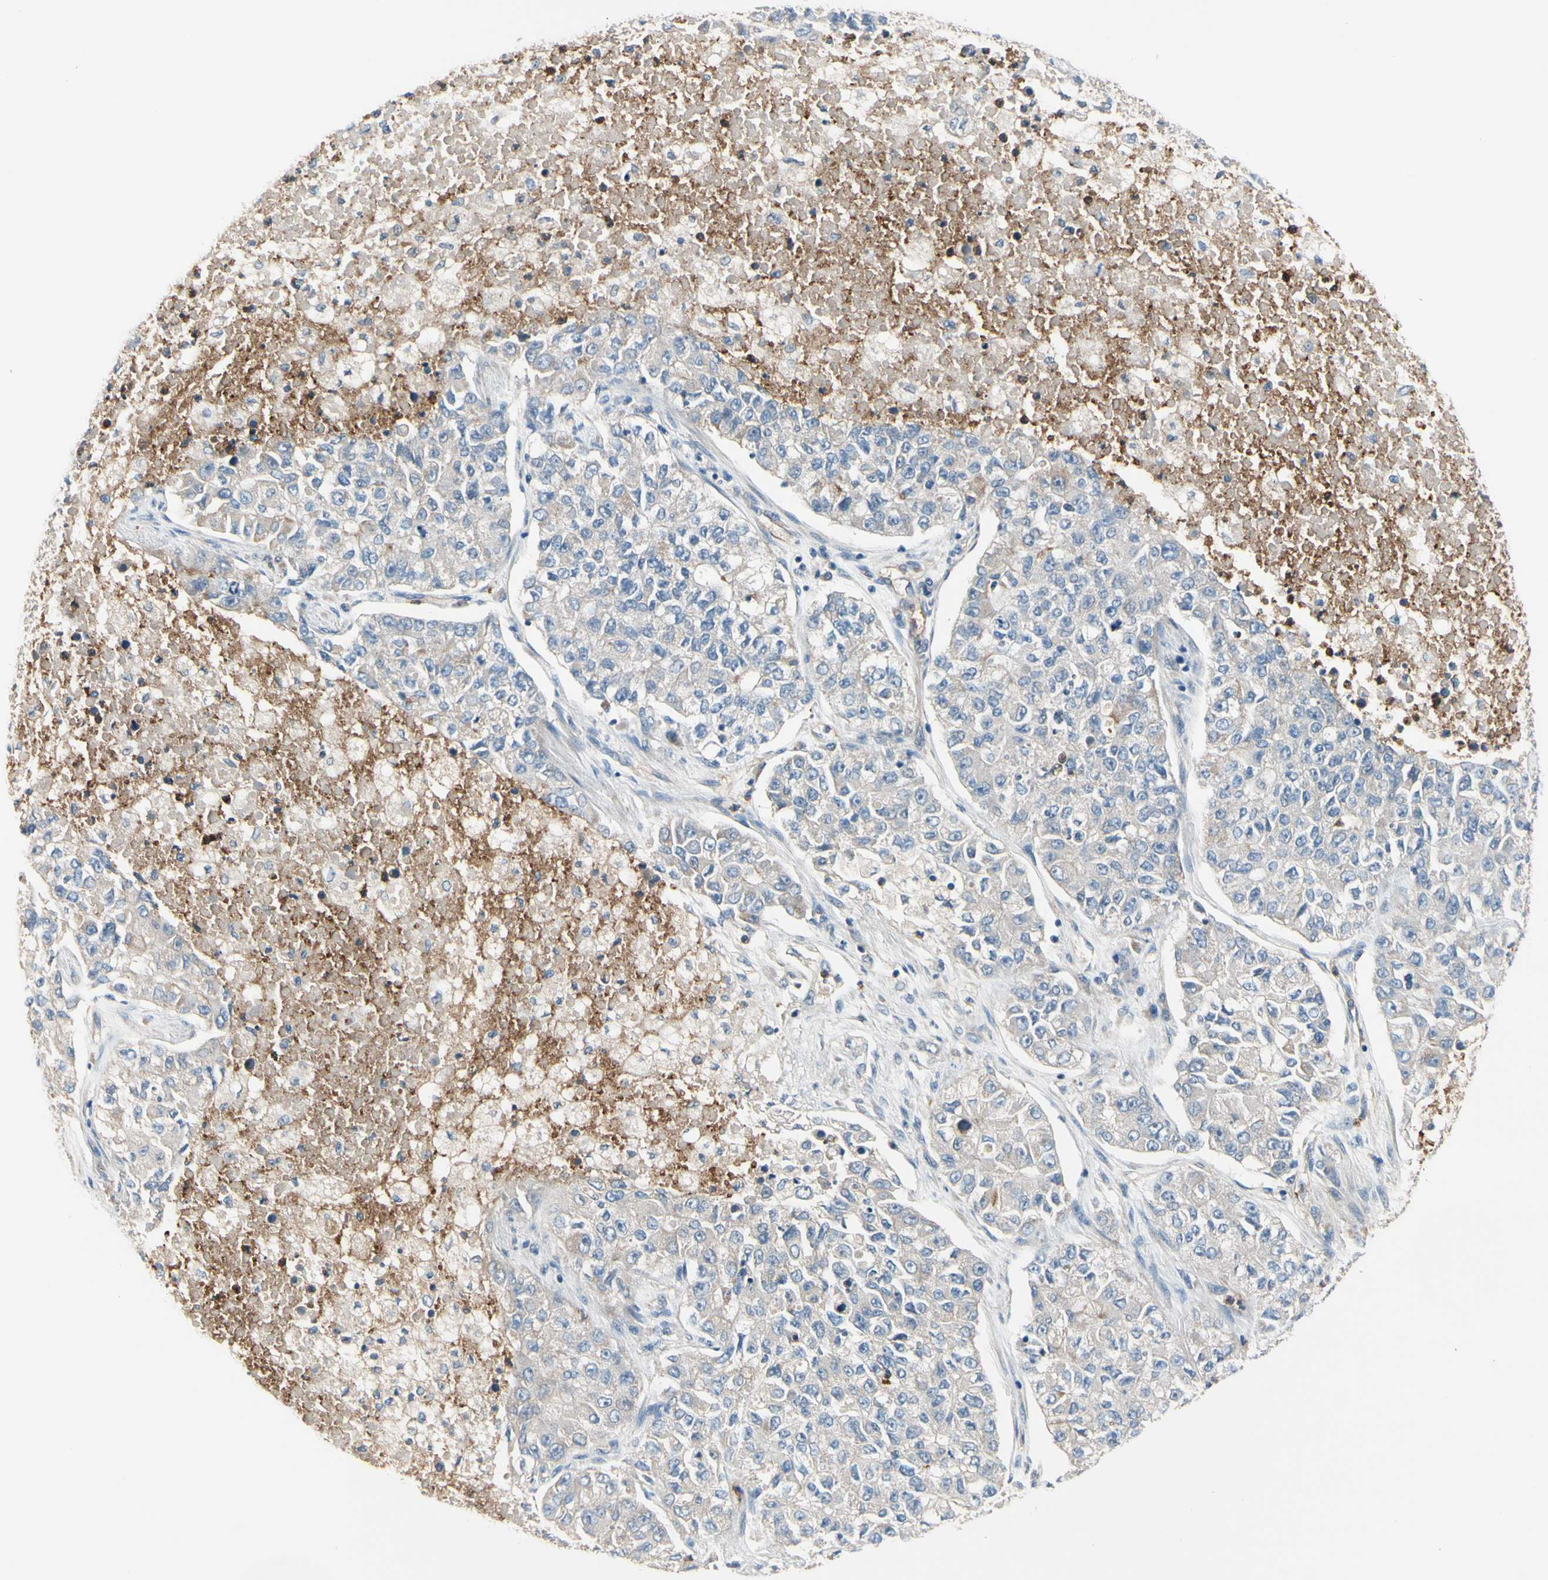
{"staining": {"intensity": "negative", "quantity": "none", "location": "none"}, "tissue": "lung cancer", "cell_type": "Tumor cells", "image_type": "cancer", "snomed": [{"axis": "morphology", "description": "Adenocarcinoma, NOS"}, {"axis": "topography", "description": "Lung"}], "caption": "Lung cancer (adenocarcinoma) stained for a protein using IHC reveals no expression tumor cells.", "gene": "SIGLEC5", "patient": {"sex": "male", "age": 49}}